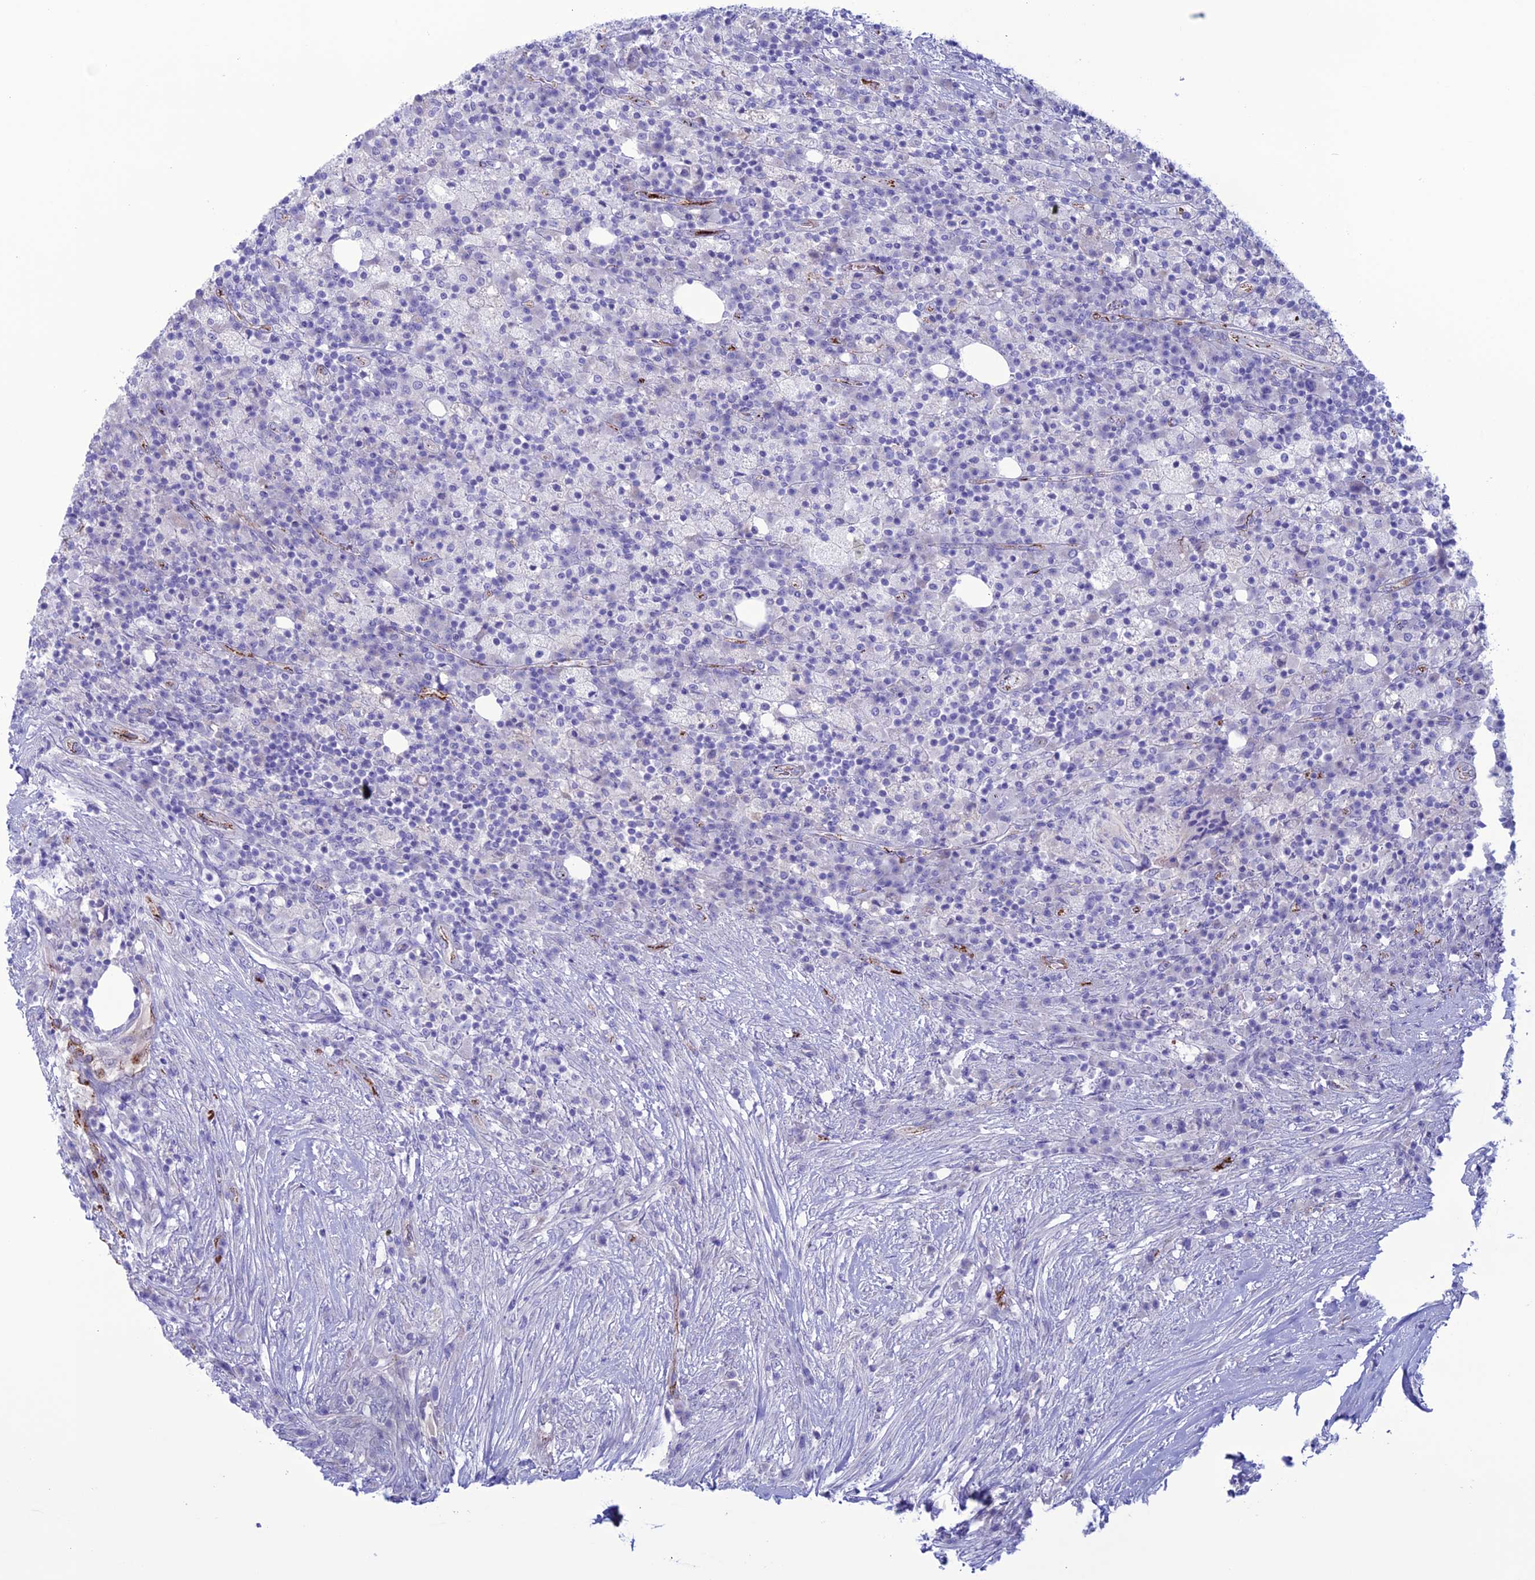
{"staining": {"intensity": "negative", "quantity": "none", "location": "none"}, "tissue": "colorectal cancer", "cell_type": "Tumor cells", "image_type": "cancer", "snomed": [{"axis": "morphology", "description": "Adenocarcinoma, NOS"}, {"axis": "topography", "description": "Colon"}], "caption": "This is an IHC histopathology image of colorectal cancer. There is no expression in tumor cells.", "gene": "CDC42EP5", "patient": {"sex": "male", "age": 83}}